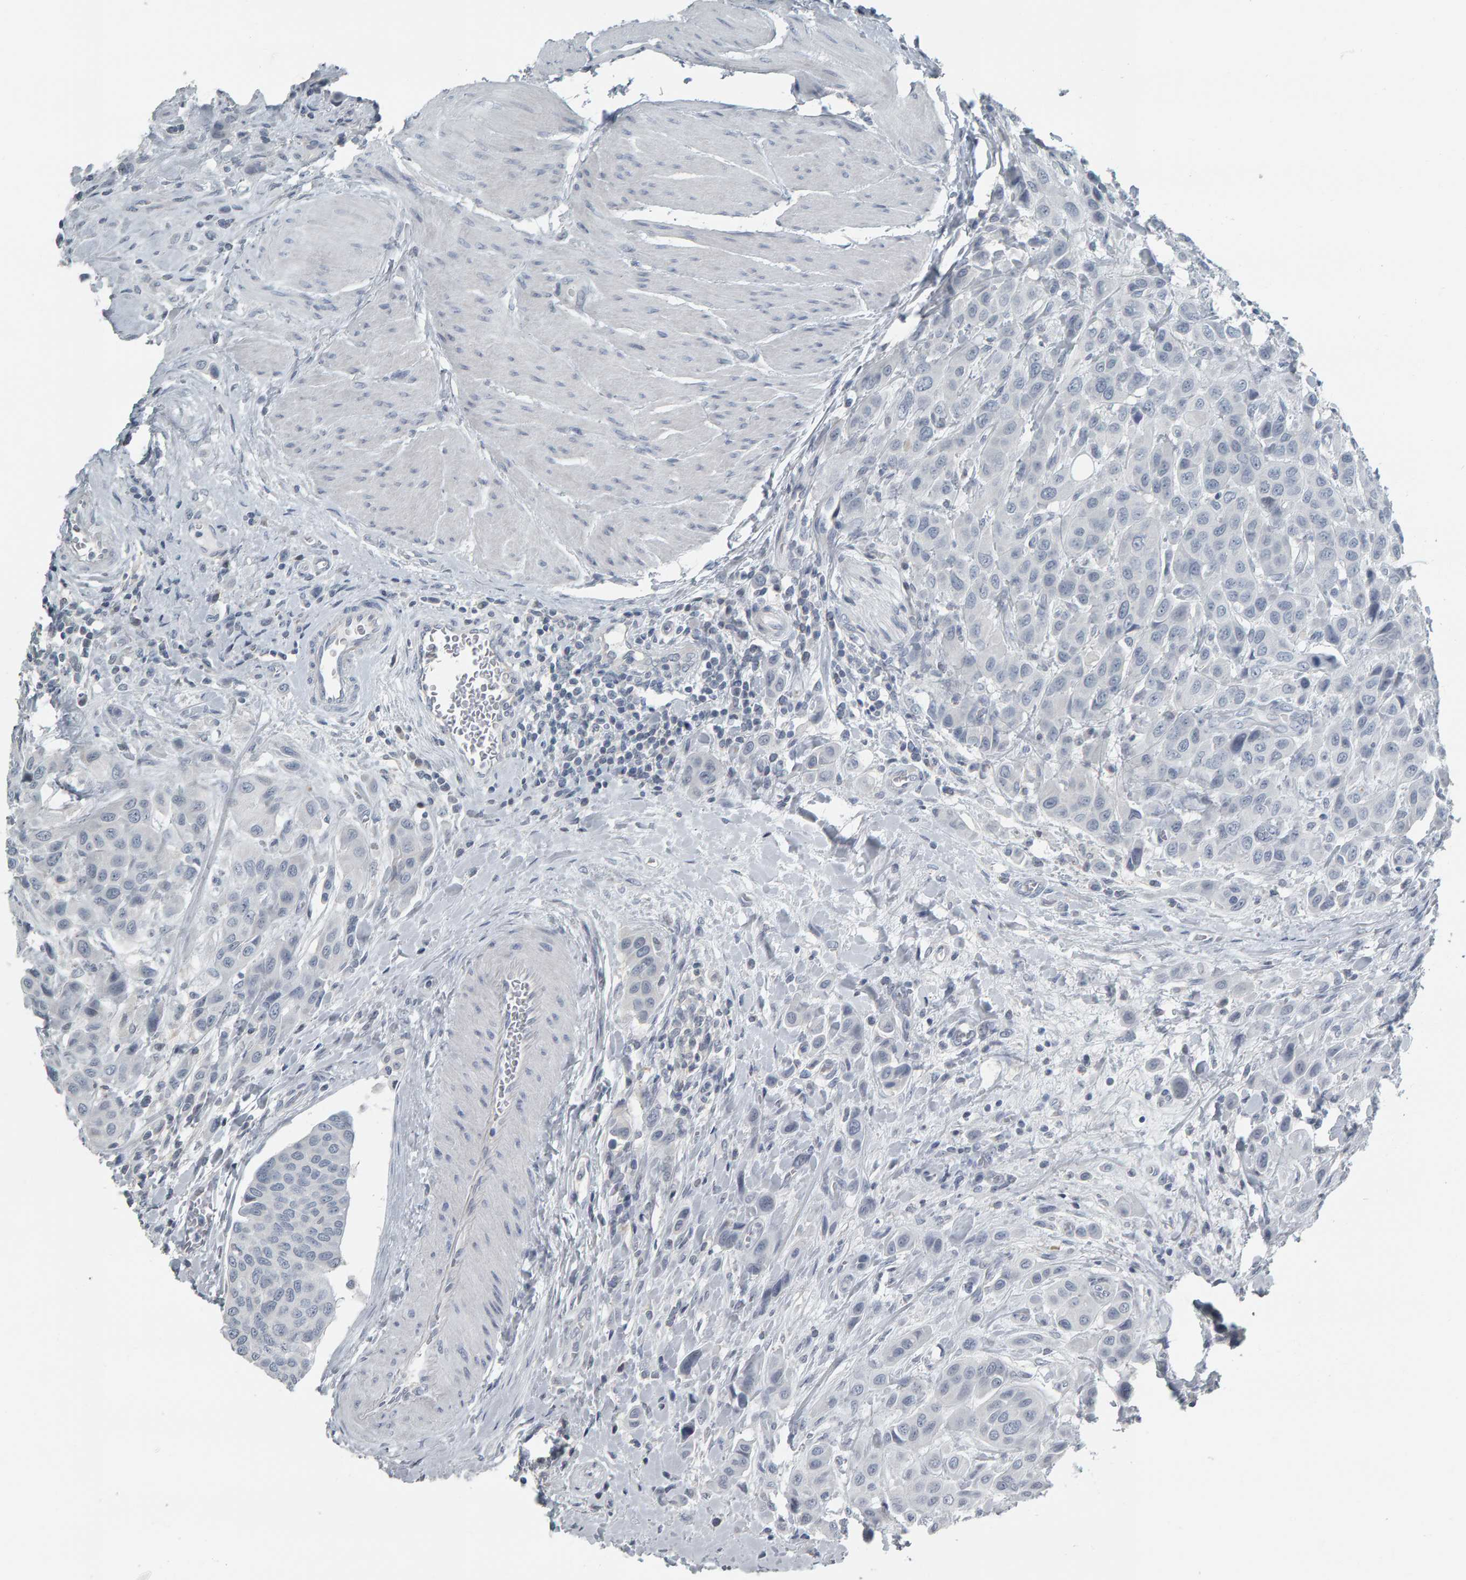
{"staining": {"intensity": "negative", "quantity": "none", "location": "none"}, "tissue": "urothelial cancer", "cell_type": "Tumor cells", "image_type": "cancer", "snomed": [{"axis": "morphology", "description": "Urothelial carcinoma, High grade"}, {"axis": "topography", "description": "Urinary bladder"}], "caption": "Photomicrograph shows no protein expression in tumor cells of urothelial cancer tissue.", "gene": "PYY", "patient": {"sex": "male", "age": 50}}